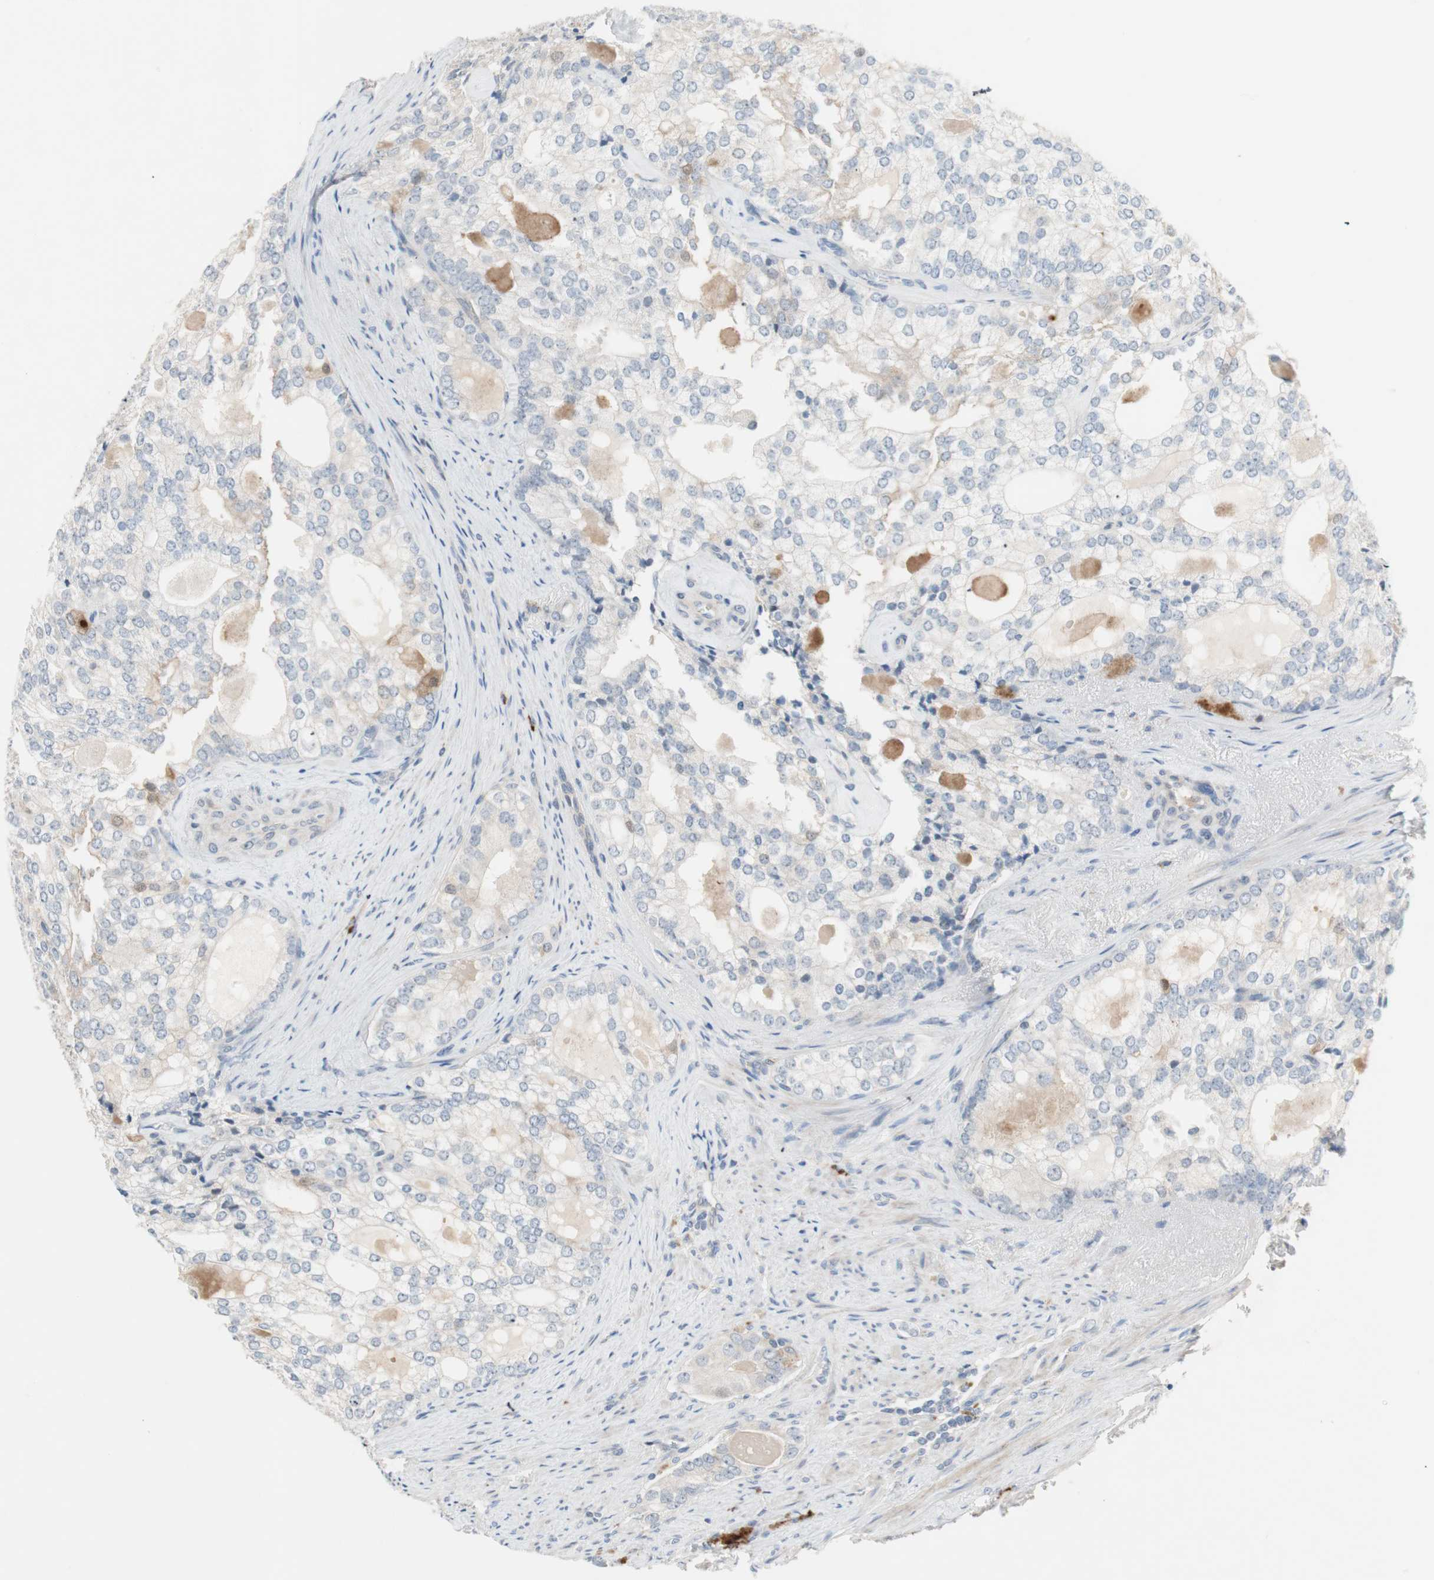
{"staining": {"intensity": "weak", "quantity": "<25%", "location": "cytoplasmic/membranous"}, "tissue": "prostate cancer", "cell_type": "Tumor cells", "image_type": "cancer", "snomed": [{"axis": "morphology", "description": "Adenocarcinoma, High grade"}, {"axis": "topography", "description": "Prostate"}], "caption": "This is a histopathology image of immunohistochemistry (IHC) staining of prostate cancer (adenocarcinoma (high-grade)), which shows no positivity in tumor cells. Brightfield microscopy of immunohistochemistry stained with DAB (3,3'-diaminobenzidine) (brown) and hematoxylin (blue), captured at high magnification.", "gene": "PDZK1", "patient": {"sex": "male", "age": 66}}